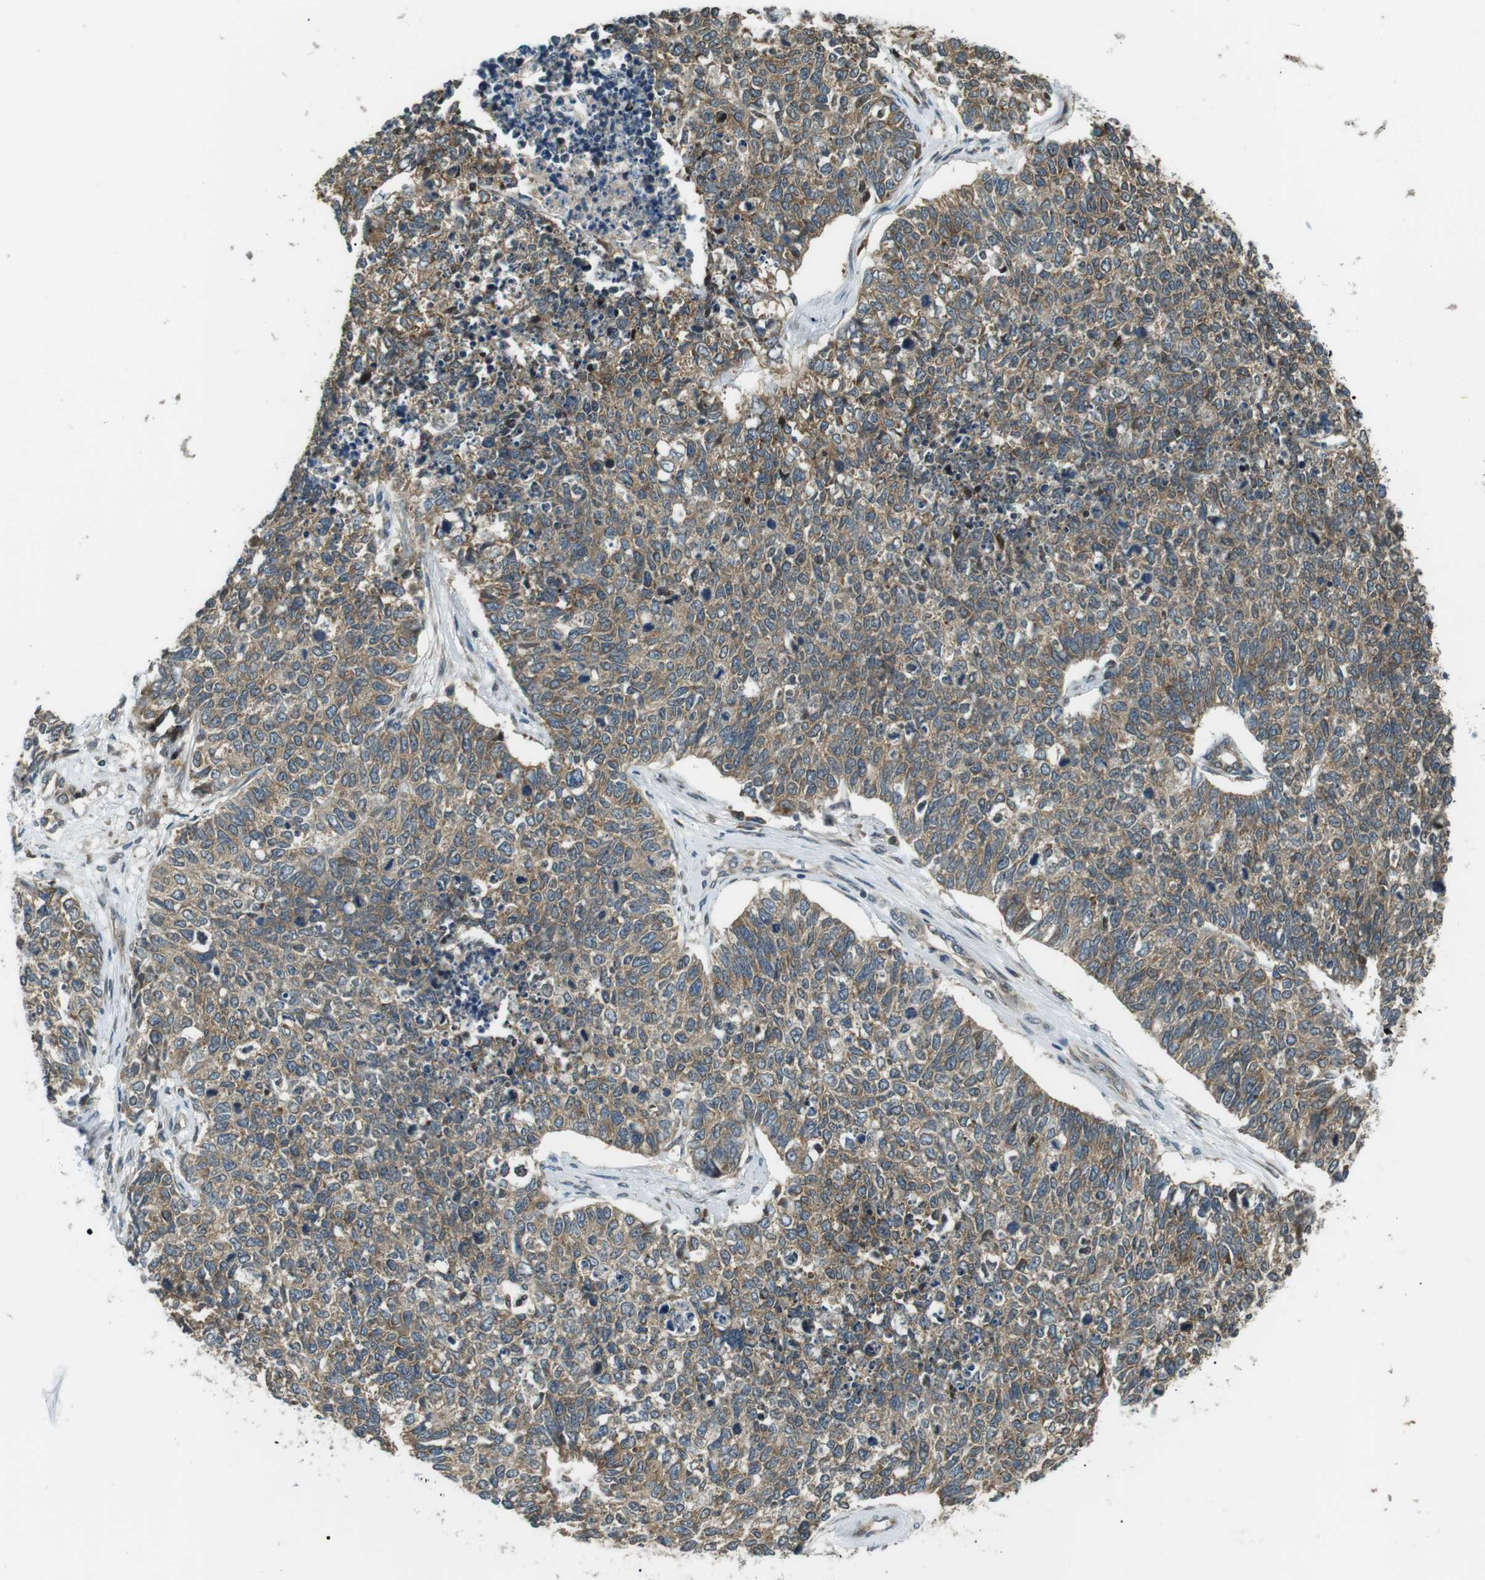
{"staining": {"intensity": "moderate", "quantity": ">75%", "location": "cytoplasmic/membranous"}, "tissue": "cervical cancer", "cell_type": "Tumor cells", "image_type": "cancer", "snomed": [{"axis": "morphology", "description": "Squamous cell carcinoma, NOS"}, {"axis": "topography", "description": "Cervix"}], "caption": "This micrograph demonstrates cervical squamous cell carcinoma stained with IHC to label a protein in brown. The cytoplasmic/membranous of tumor cells show moderate positivity for the protein. Nuclei are counter-stained blue.", "gene": "TMEM74", "patient": {"sex": "female", "age": 63}}